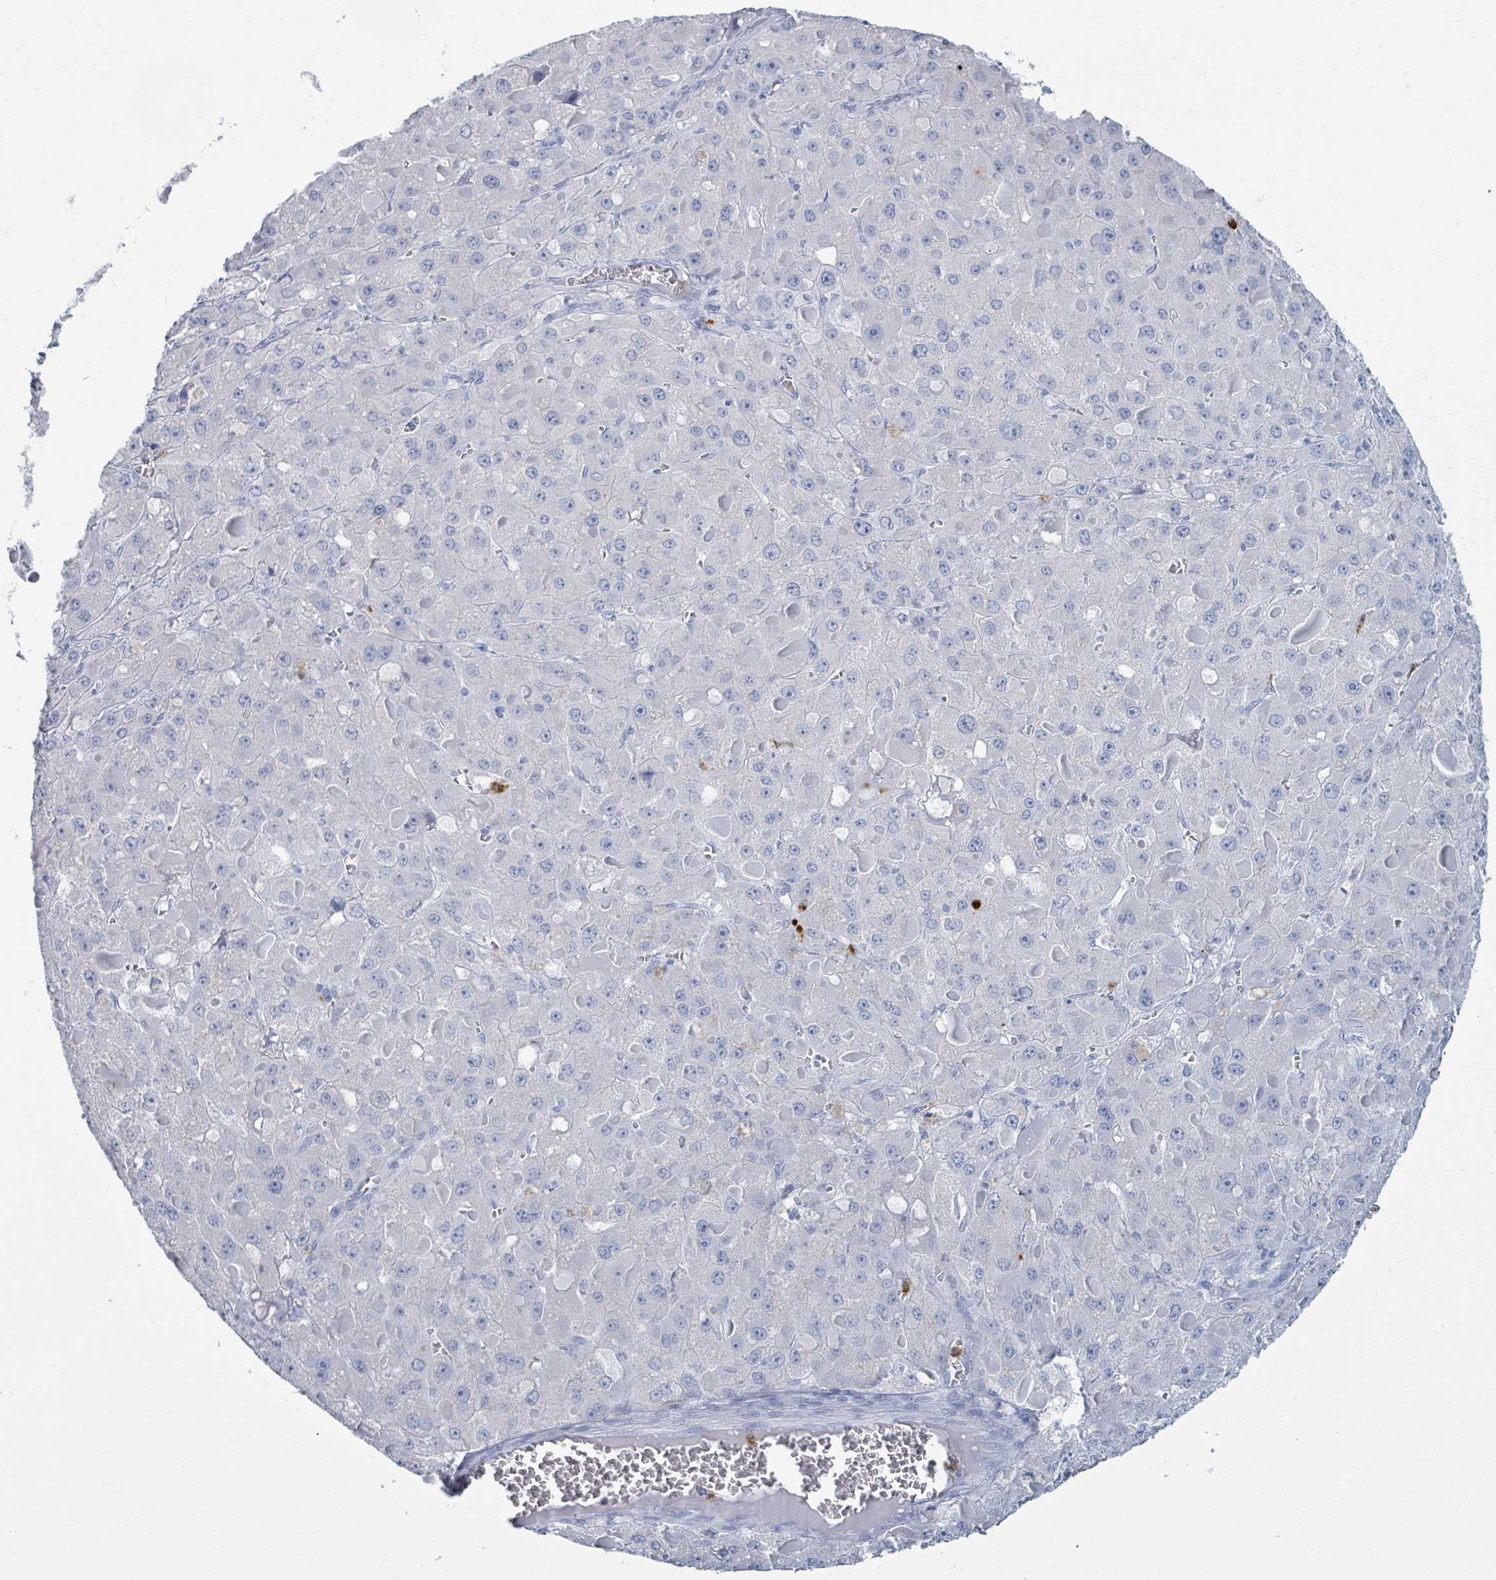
{"staining": {"intensity": "negative", "quantity": "none", "location": "none"}, "tissue": "liver cancer", "cell_type": "Tumor cells", "image_type": "cancer", "snomed": [{"axis": "morphology", "description": "Carcinoma, Hepatocellular, NOS"}, {"axis": "topography", "description": "Liver"}], "caption": "The histopathology image reveals no significant expression in tumor cells of hepatocellular carcinoma (liver). (DAB (3,3'-diaminobenzidine) immunohistochemistry with hematoxylin counter stain).", "gene": "DEFA4", "patient": {"sex": "female", "age": 73}}